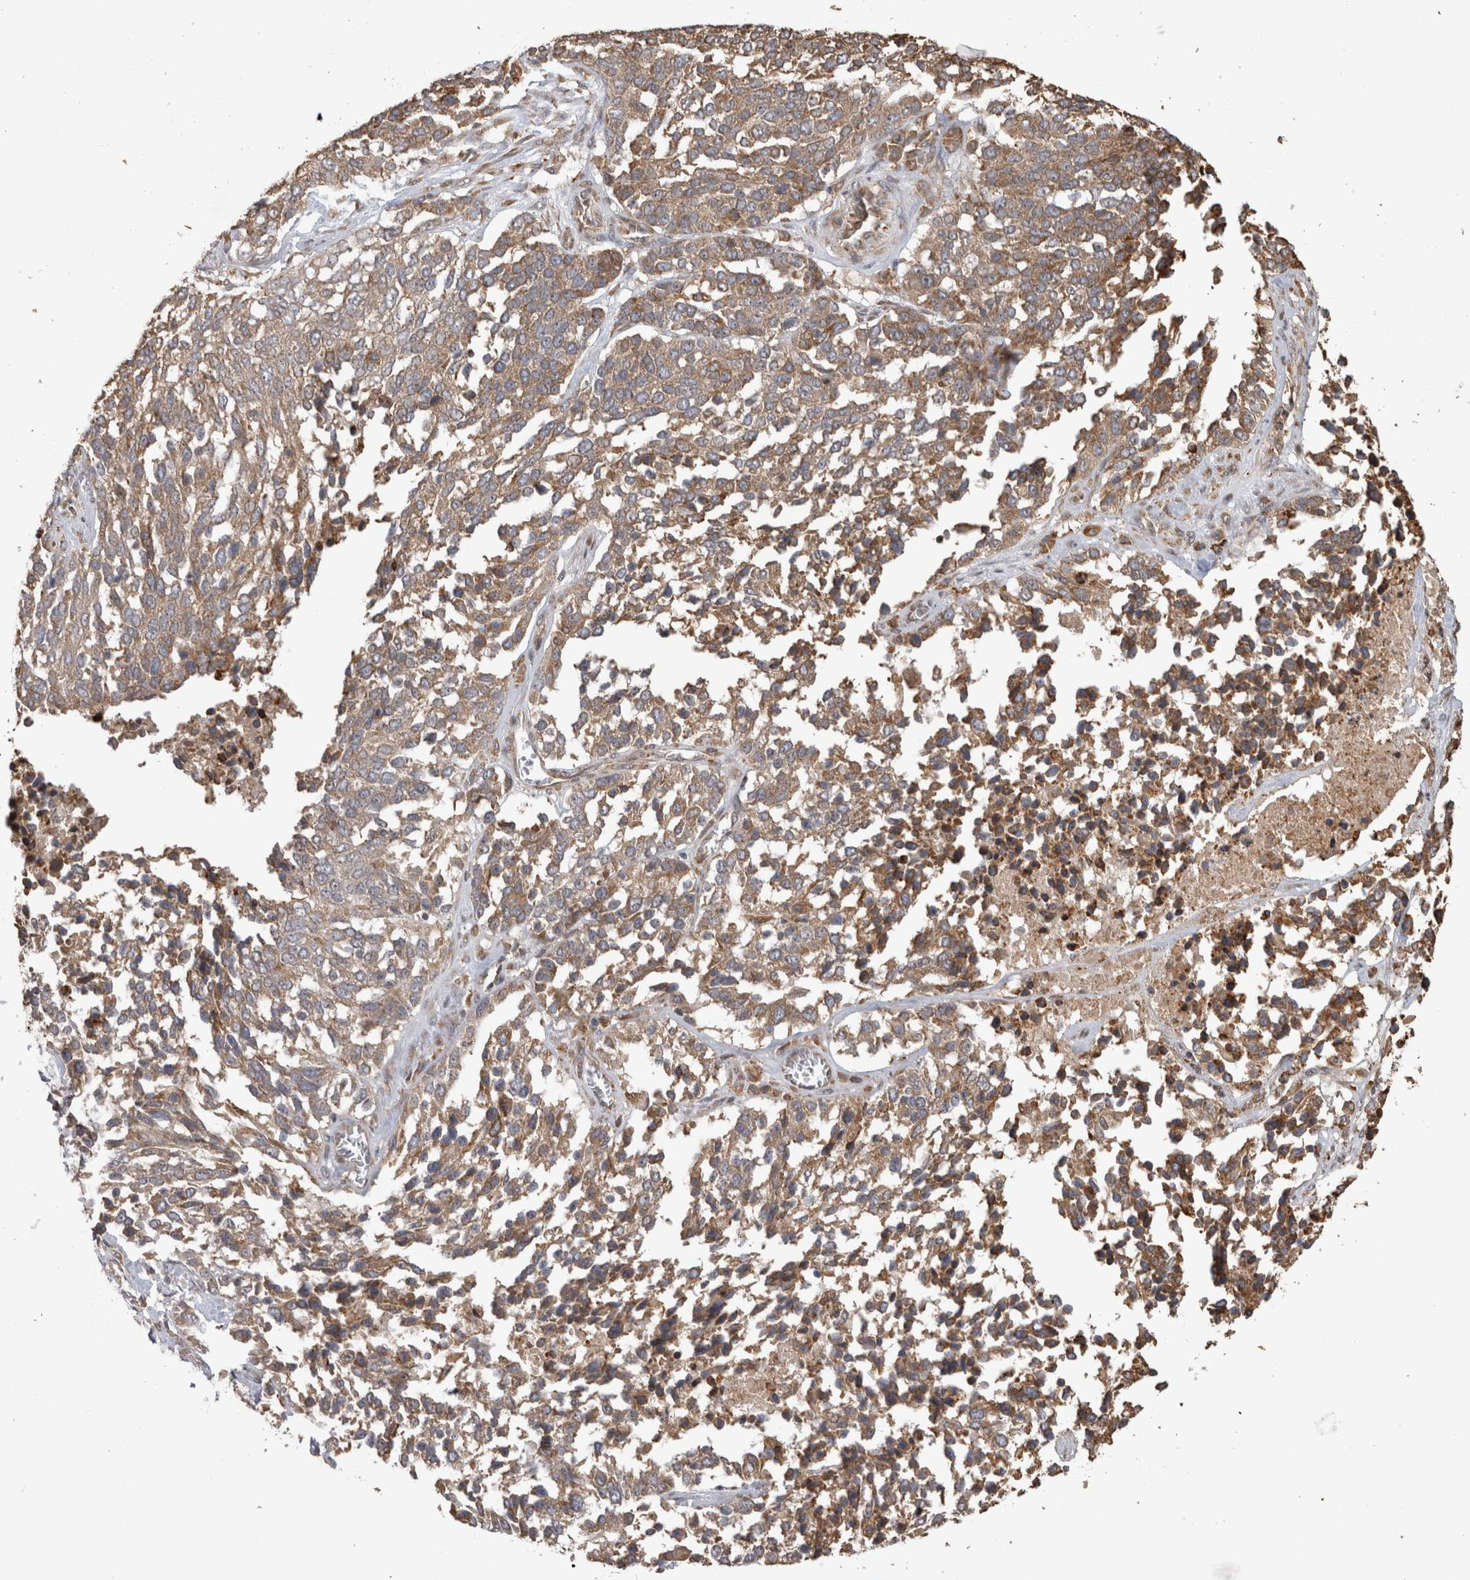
{"staining": {"intensity": "moderate", "quantity": ">75%", "location": "cytoplasmic/membranous"}, "tissue": "ovarian cancer", "cell_type": "Tumor cells", "image_type": "cancer", "snomed": [{"axis": "morphology", "description": "Cystadenocarcinoma, serous, NOS"}, {"axis": "topography", "description": "Ovary"}], "caption": "A micrograph of human ovarian cancer (serous cystadenocarcinoma) stained for a protein demonstrates moderate cytoplasmic/membranous brown staining in tumor cells.", "gene": "TBCE", "patient": {"sex": "female", "age": 44}}